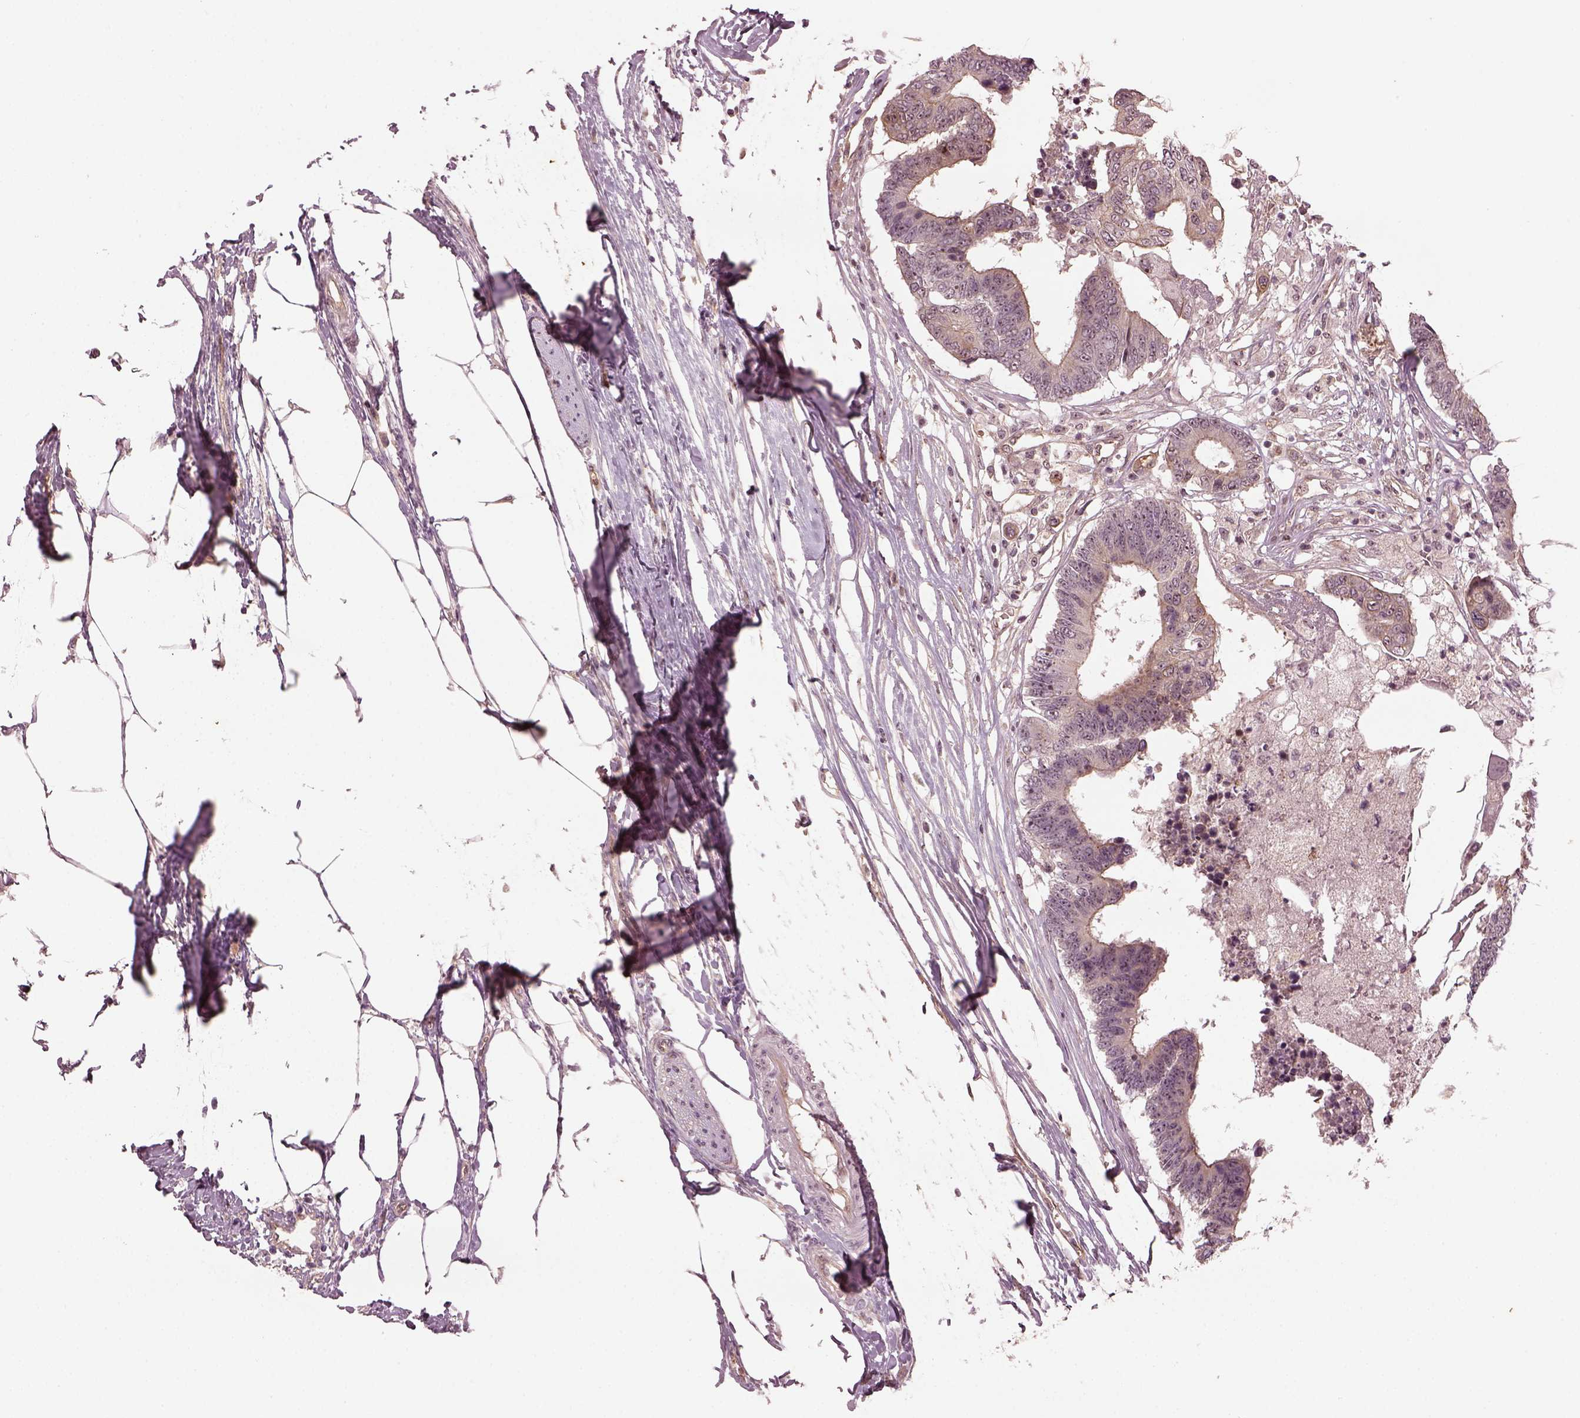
{"staining": {"intensity": "weak", "quantity": "25%-75%", "location": "nuclear"}, "tissue": "colorectal cancer", "cell_type": "Tumor cells", "image_type": "cancer", "snomed": [{"axis": "morphology", "description": "Adenocarcinoma, NOS"}, {"axis": "topography", "description": "Colon"}], "caption": "Human colorectal adenocarcinoma stained with a brown dye shows weak nuclear positive positivity in about 25%-75% of tumor cells.", "gene": "GNRH1", "patient": {"sex": "female", "age": 48}}